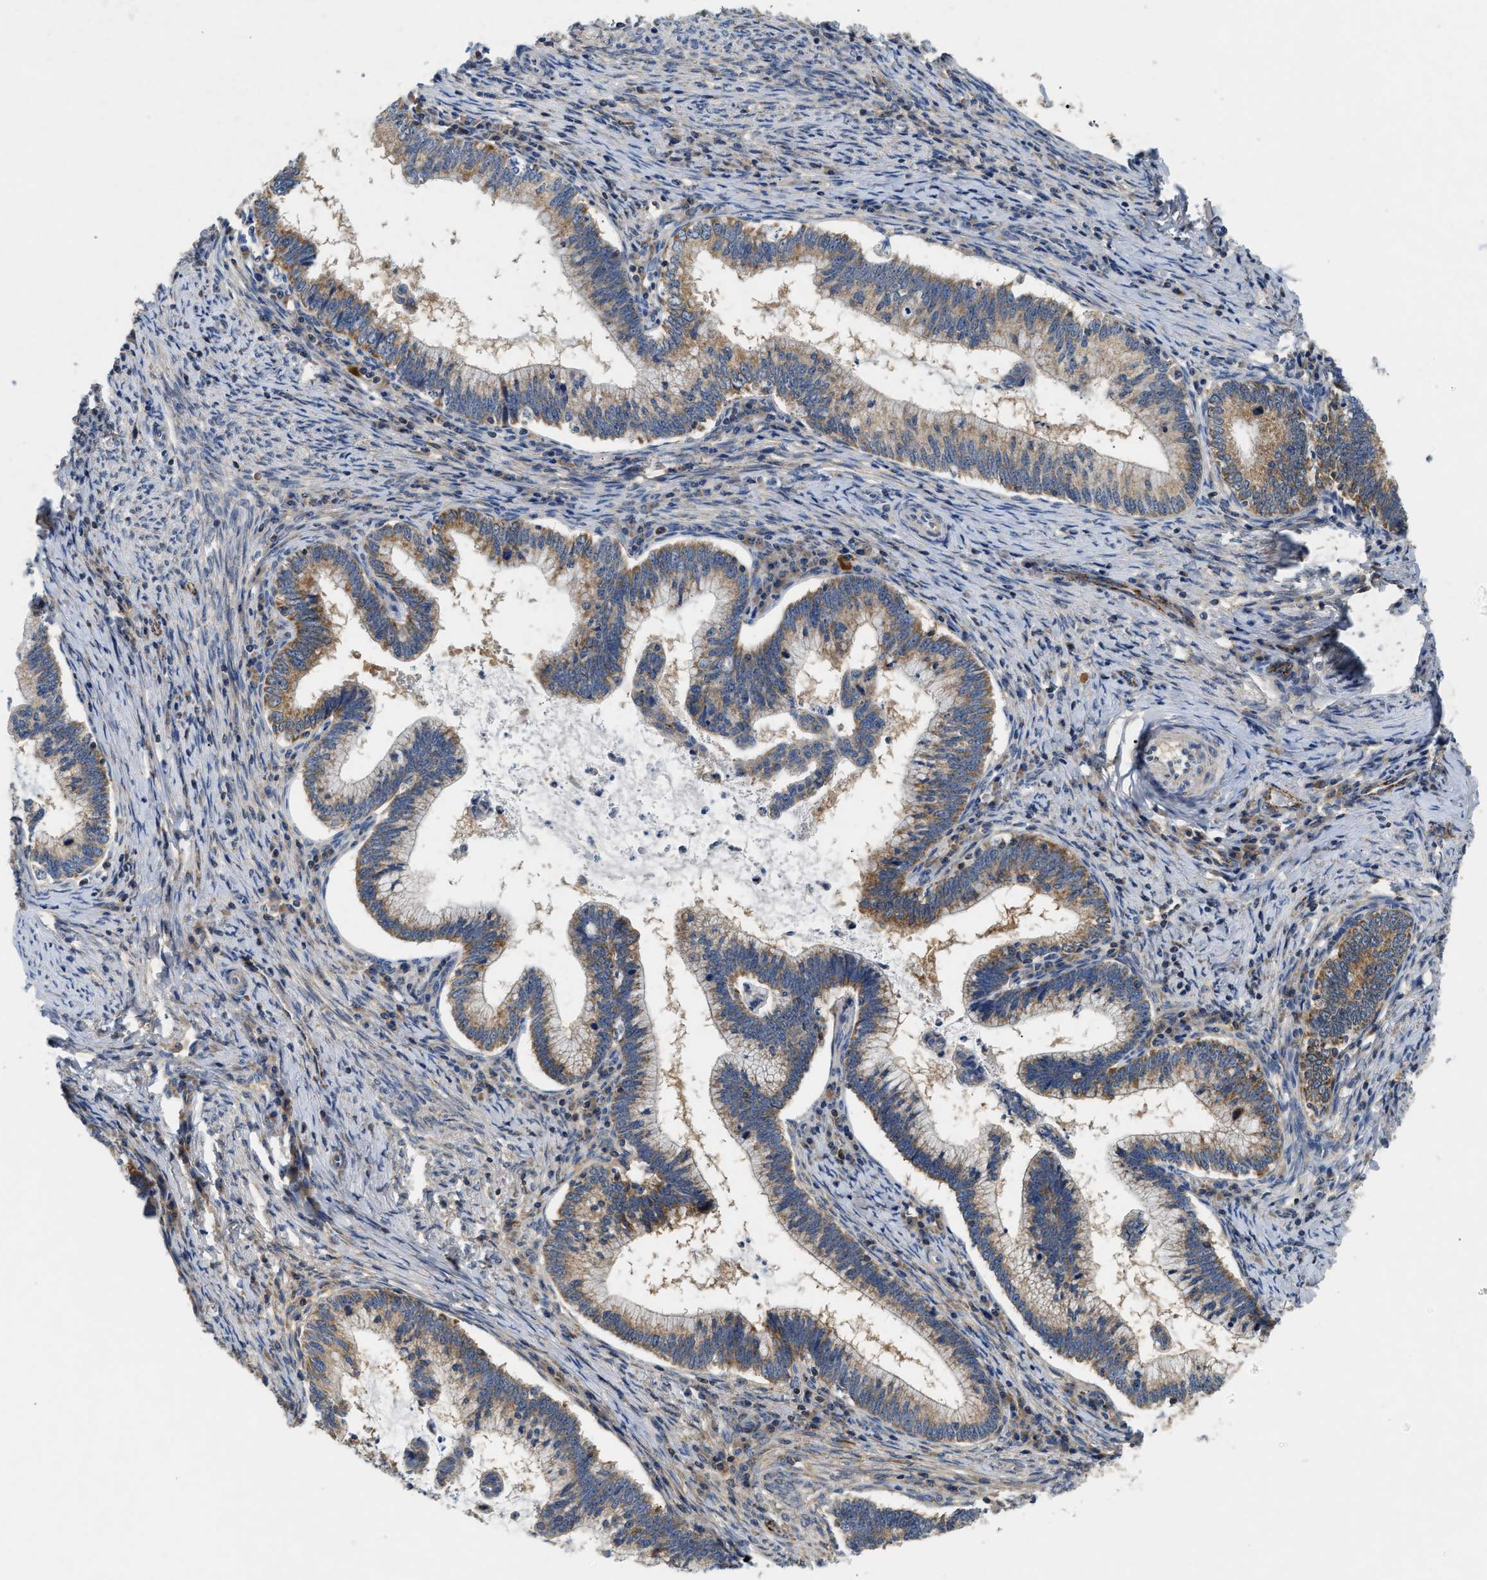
{"staining": {"intensity": "moderate", "quantity": "<25%", "location": "cytoplasmic/membranous"}, "tissue": "cervical cancer", "cell_type": "Tumor cells", "image_type": "cancer", "snomed": [{"axis": "morphology", "description": "Adenocarcinoma, NOS"}, {"axis": "topography", "description": "Cervix"}], "caption": "Cervical cancer (adenocarcinoma) stained for a protein shows moderate cytoplasmic/membranous positivity in tumor cells.", "gene": "CCM2", "patient": {"sex": "female", "age": 36}}